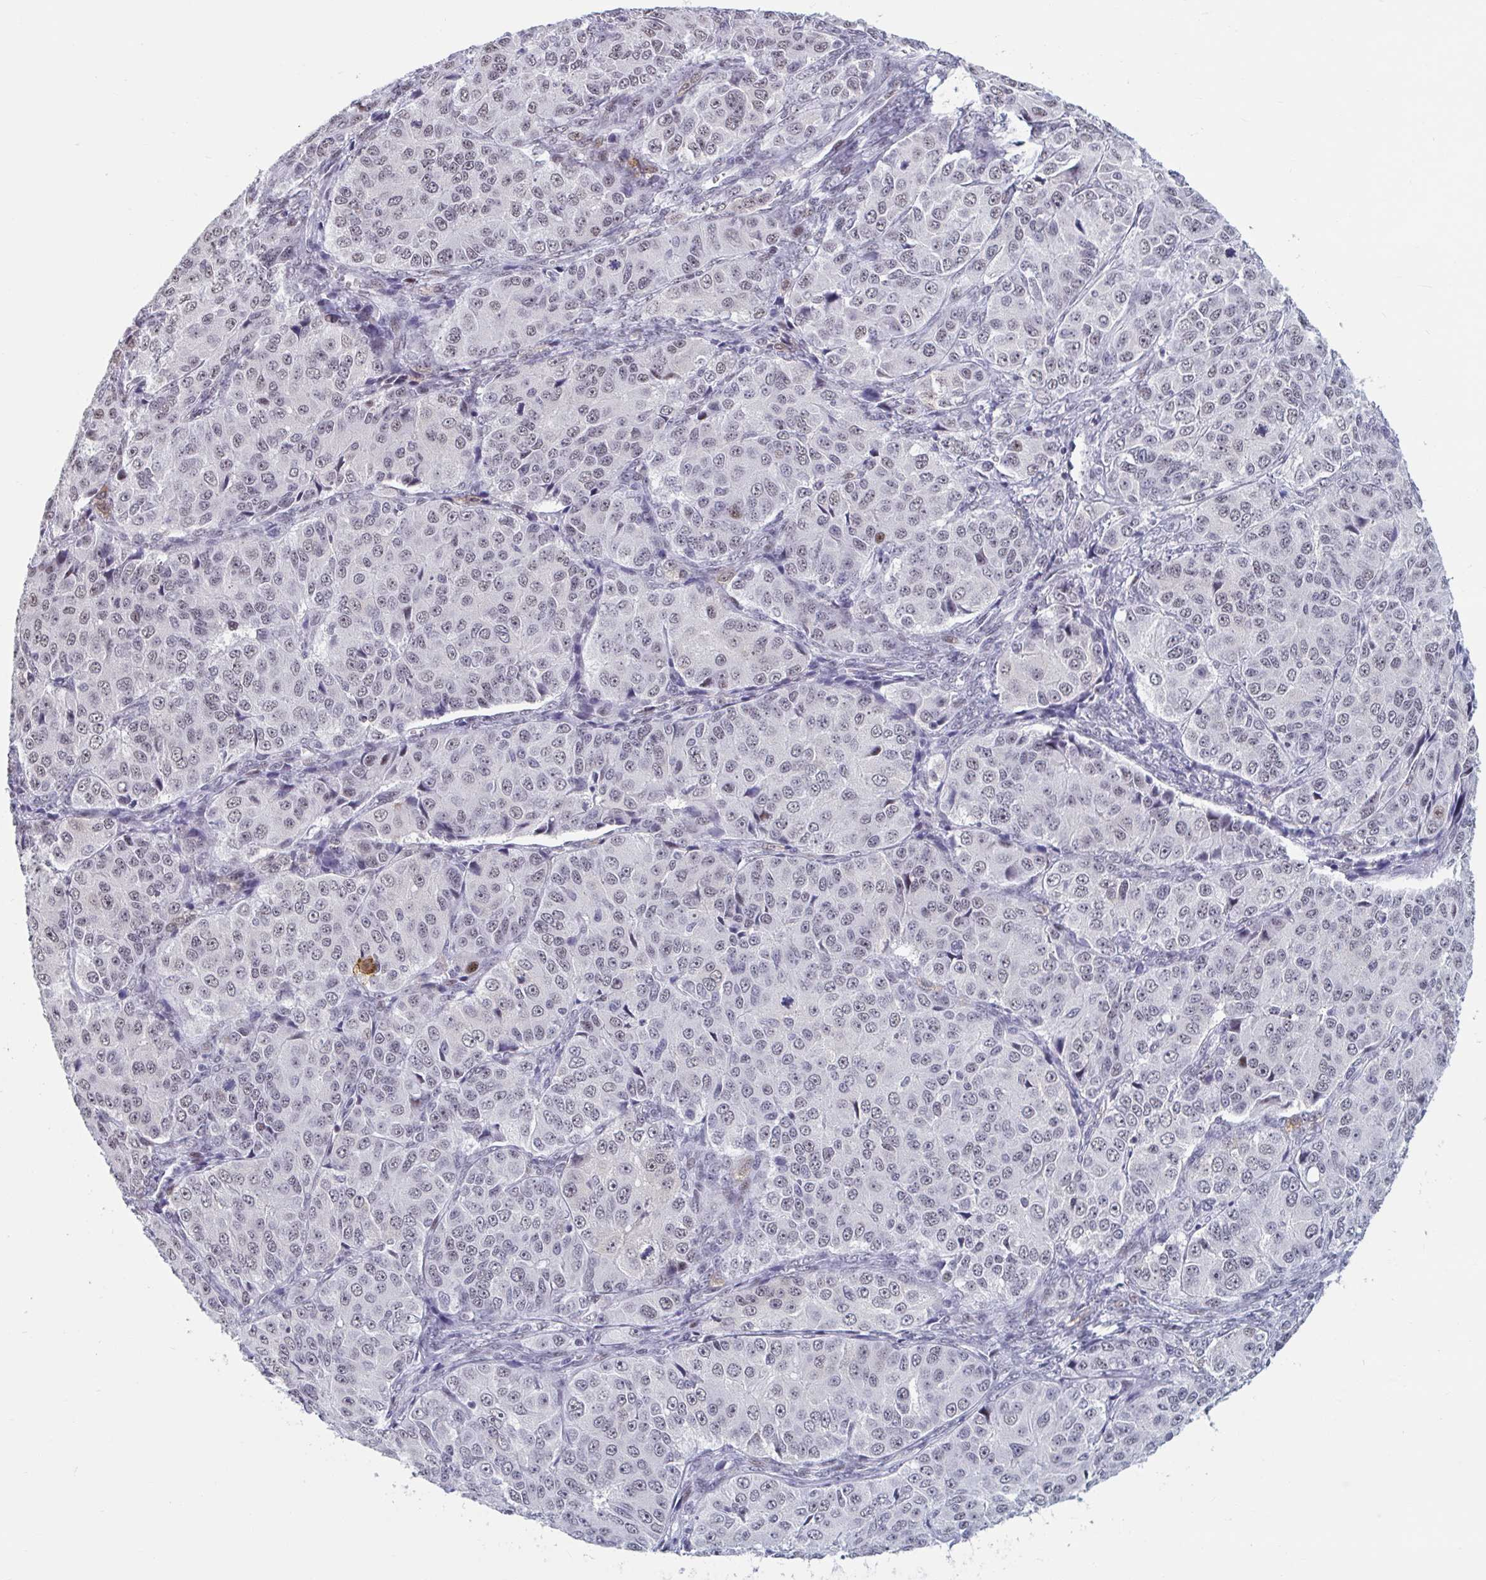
{"staining": {"intensity": "weak", "quantity": ">75%", "location": "nuclear"}, "tissue": "ovarian cancer", "cell_type": "Tumor cells", "image_type": "cancer", "snomed": [{"axis": "morphology", "description": "Carcinoma, endometroid"}, {"axis": "topography", "description": "Ovary"}], "caption": "Protein expression analysis of human endometroid carcinoma (ovarian) reveals weak nuclear staining in approximately >75% of tumor cells.", "gene": "HSD17B6", "patient": {"sex": "female", "age": 51}}